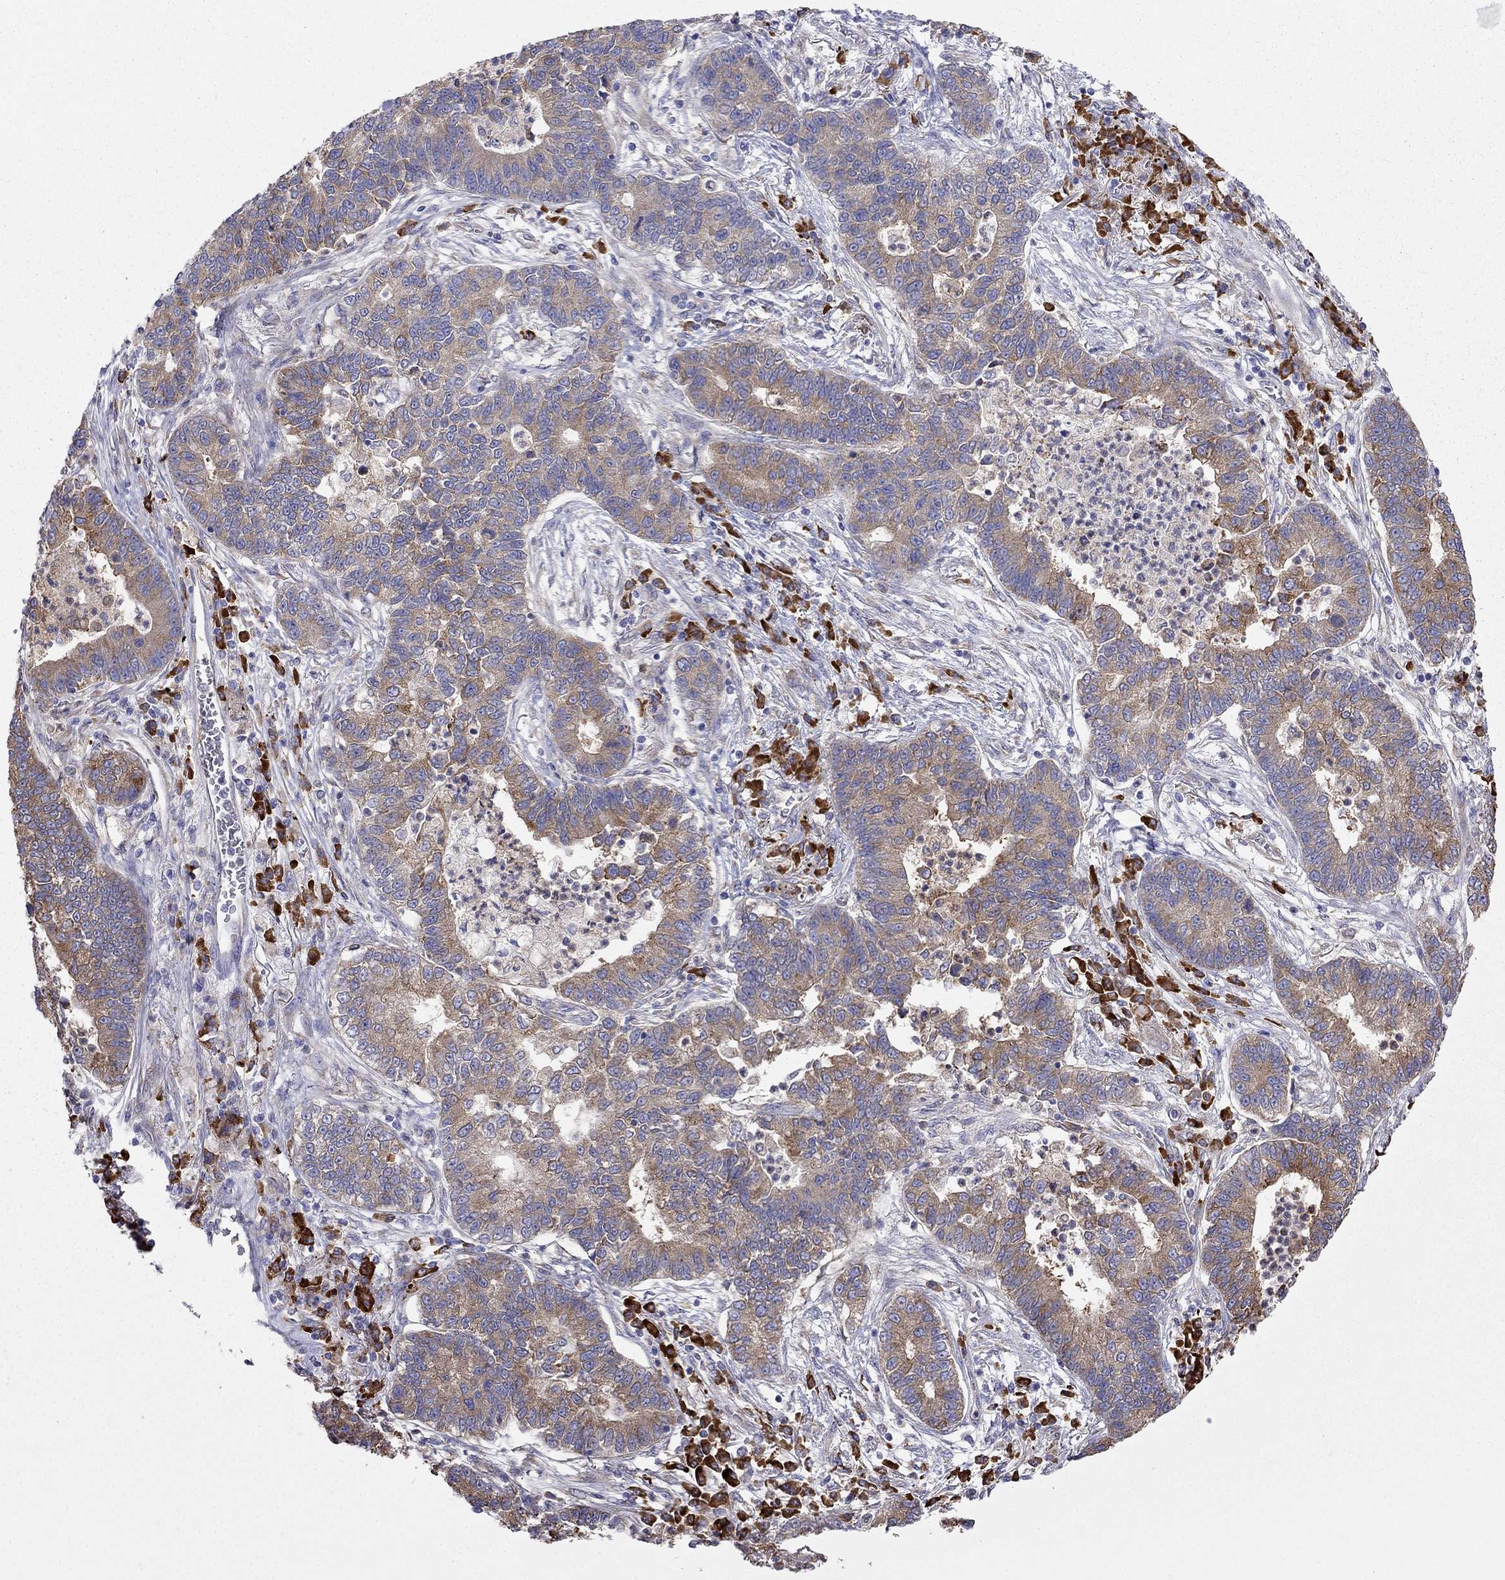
{"staining": {"intensity": "moderate", "quantity": ">75%", "location": "cytoplasmic/membranous"}, "tissue": "lung cancer", "cell_type": "Tumor cells", "image_type": "cancer", "snomed": [{"axis": "morphology", "description": "Adenocarcinoma, NOS"}, {"axis": "topography", "description": "Lung"}], "caption": "Moderate cytoplasmic/membranous protein positivity is present in approximately >75% of tumor cells in adenocarcinoma (lung). The protein of interest is stained brown, and the nuclei are stained in blue (DAB IHC with brightfield microscopy, high magnification).", "gene": "LONRF2", "patient": {"sex": "female", "age": 57}}